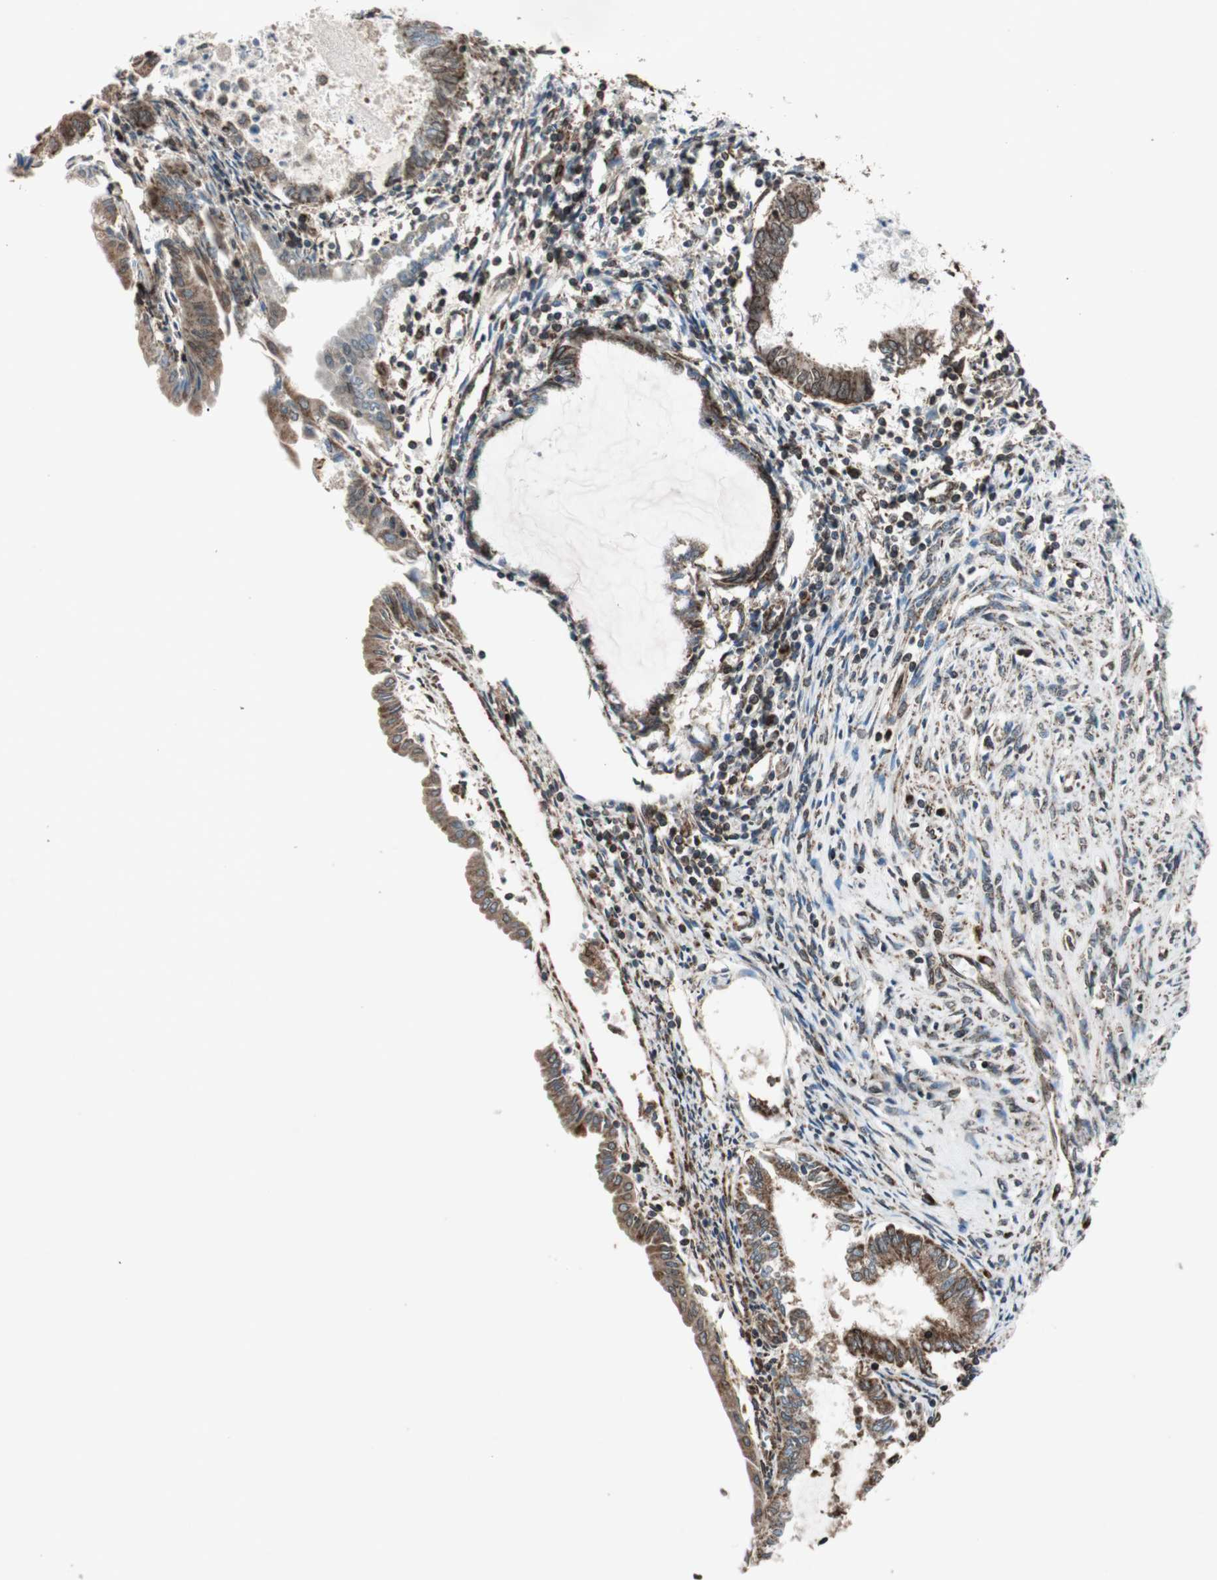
{"staining": {"intensity": "moderate", "quantity": ">75%", "location": "cytoplasmic/membranous,nuclear"}, "tissue": "endometrial cancer", "cell_type": "Tumor cells", "image_type": "cancer", "snomed": [{"axis": "morphology", "description": "Adenocarcinoma, NOS"}, {"axis": "topography", "description": "Endometrium"}], "caption": "Endometrial cancer (adenocarcinoma) was stained to show a protein in brown. There is medium levels of moderate cytoplasmic/membranous and nuclear positivity in about >75% of tumor cells. The staining was performed using DAB, with brown indicating positive protein expression. Nuclei are stained blue with hematoxylin.", "gene": "NUP62", "patient": {"sex": "female", "age": 86}}